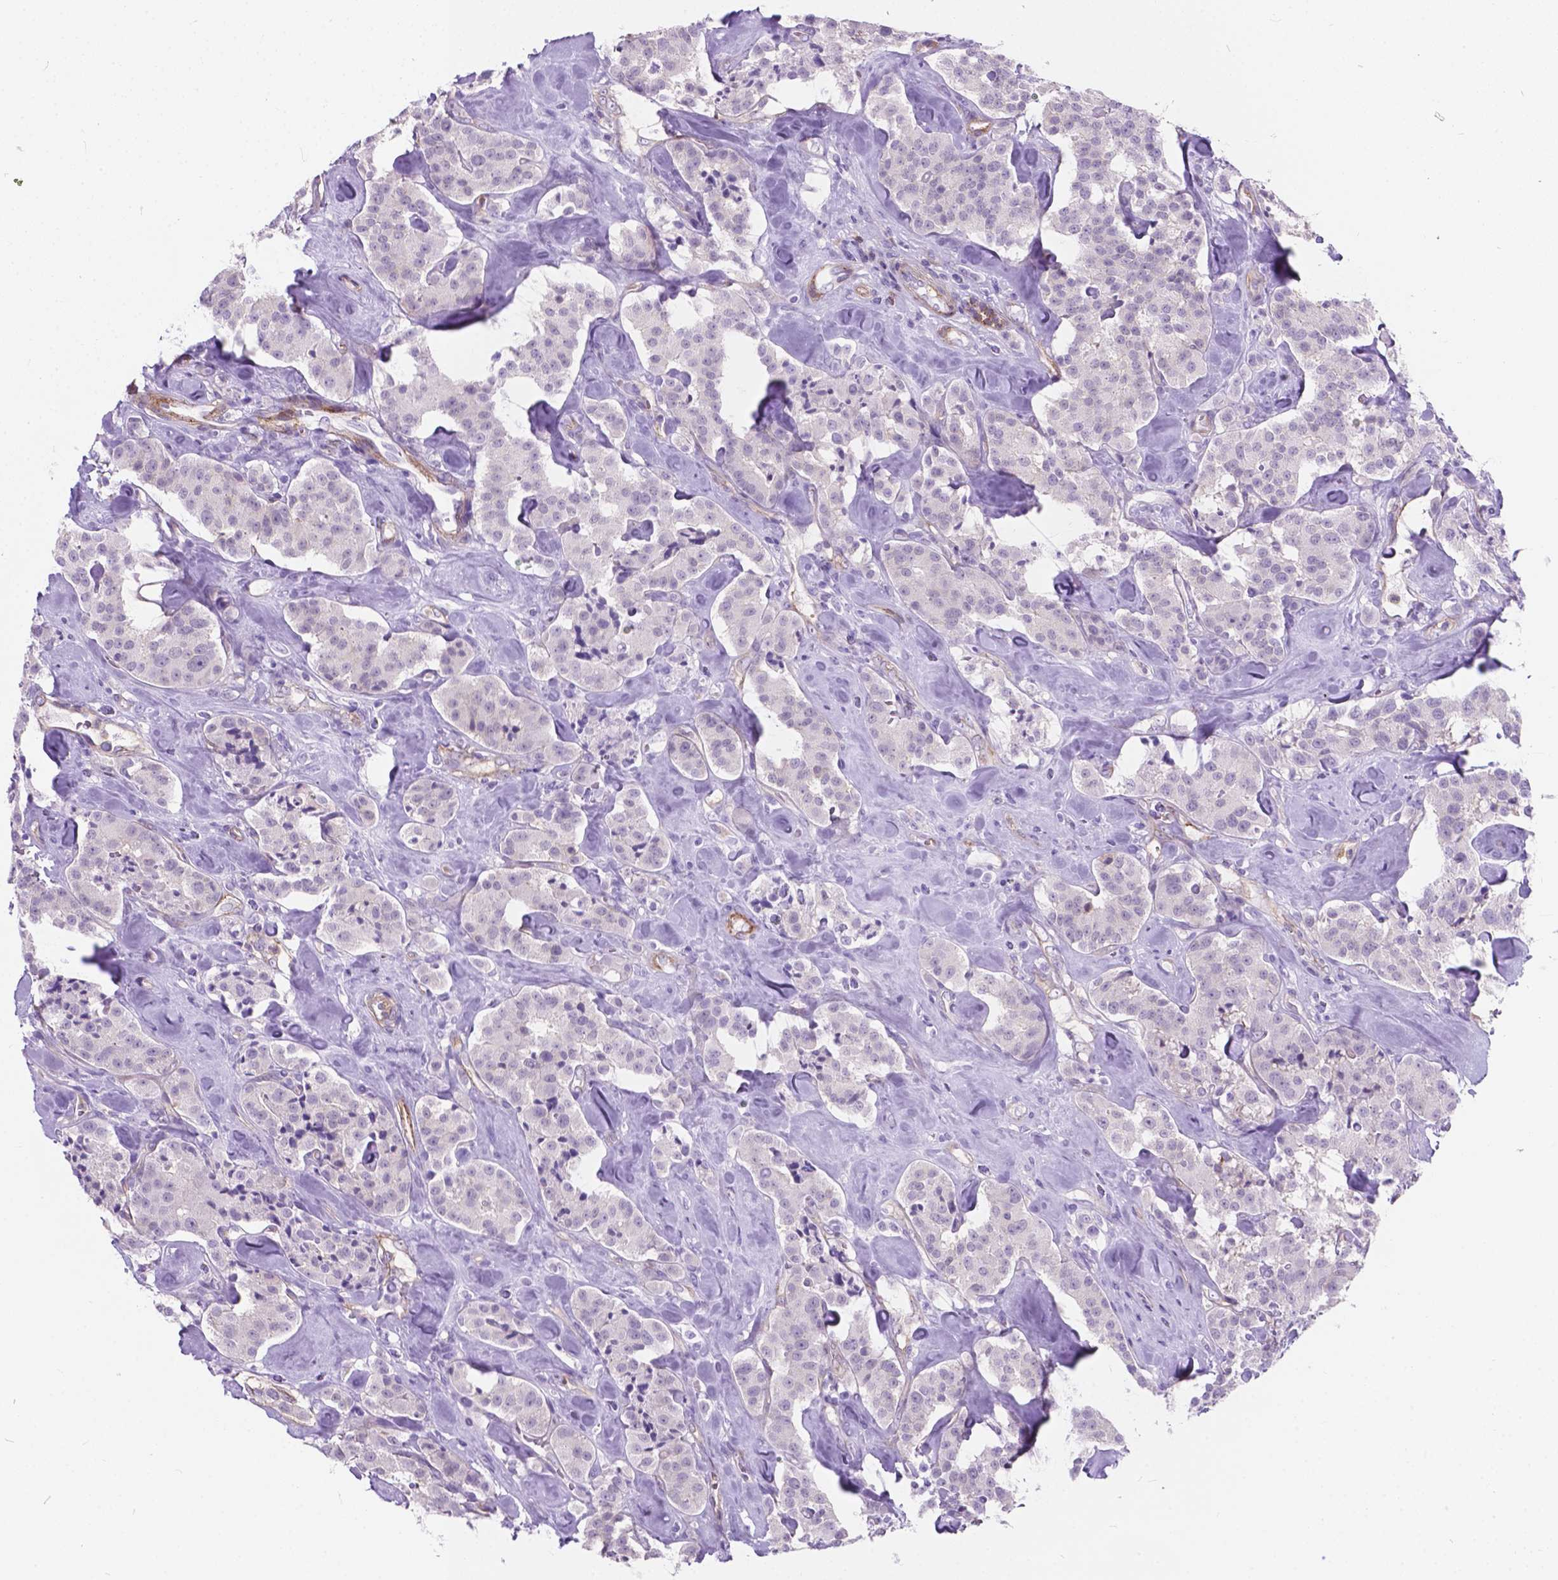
{"staining": {"intensity": "negative", "quantity": "none", "location": "none"}, "tissue": "carcinoid", "cell_type": "Tumor cells", "image_type": "cancer", "snomed": [{"axis": "morphology", "description": "Carcinoid, malignant, NOS"}, {"axis": "topography", "description": "Pancreas"}], "caption": "Carcinoid stained for a protein using immunohistochemistry (IHC) displays no staining tumor cells.", "gene": "KIAA0040", "patient": {"sex": "male", "age": 41}}